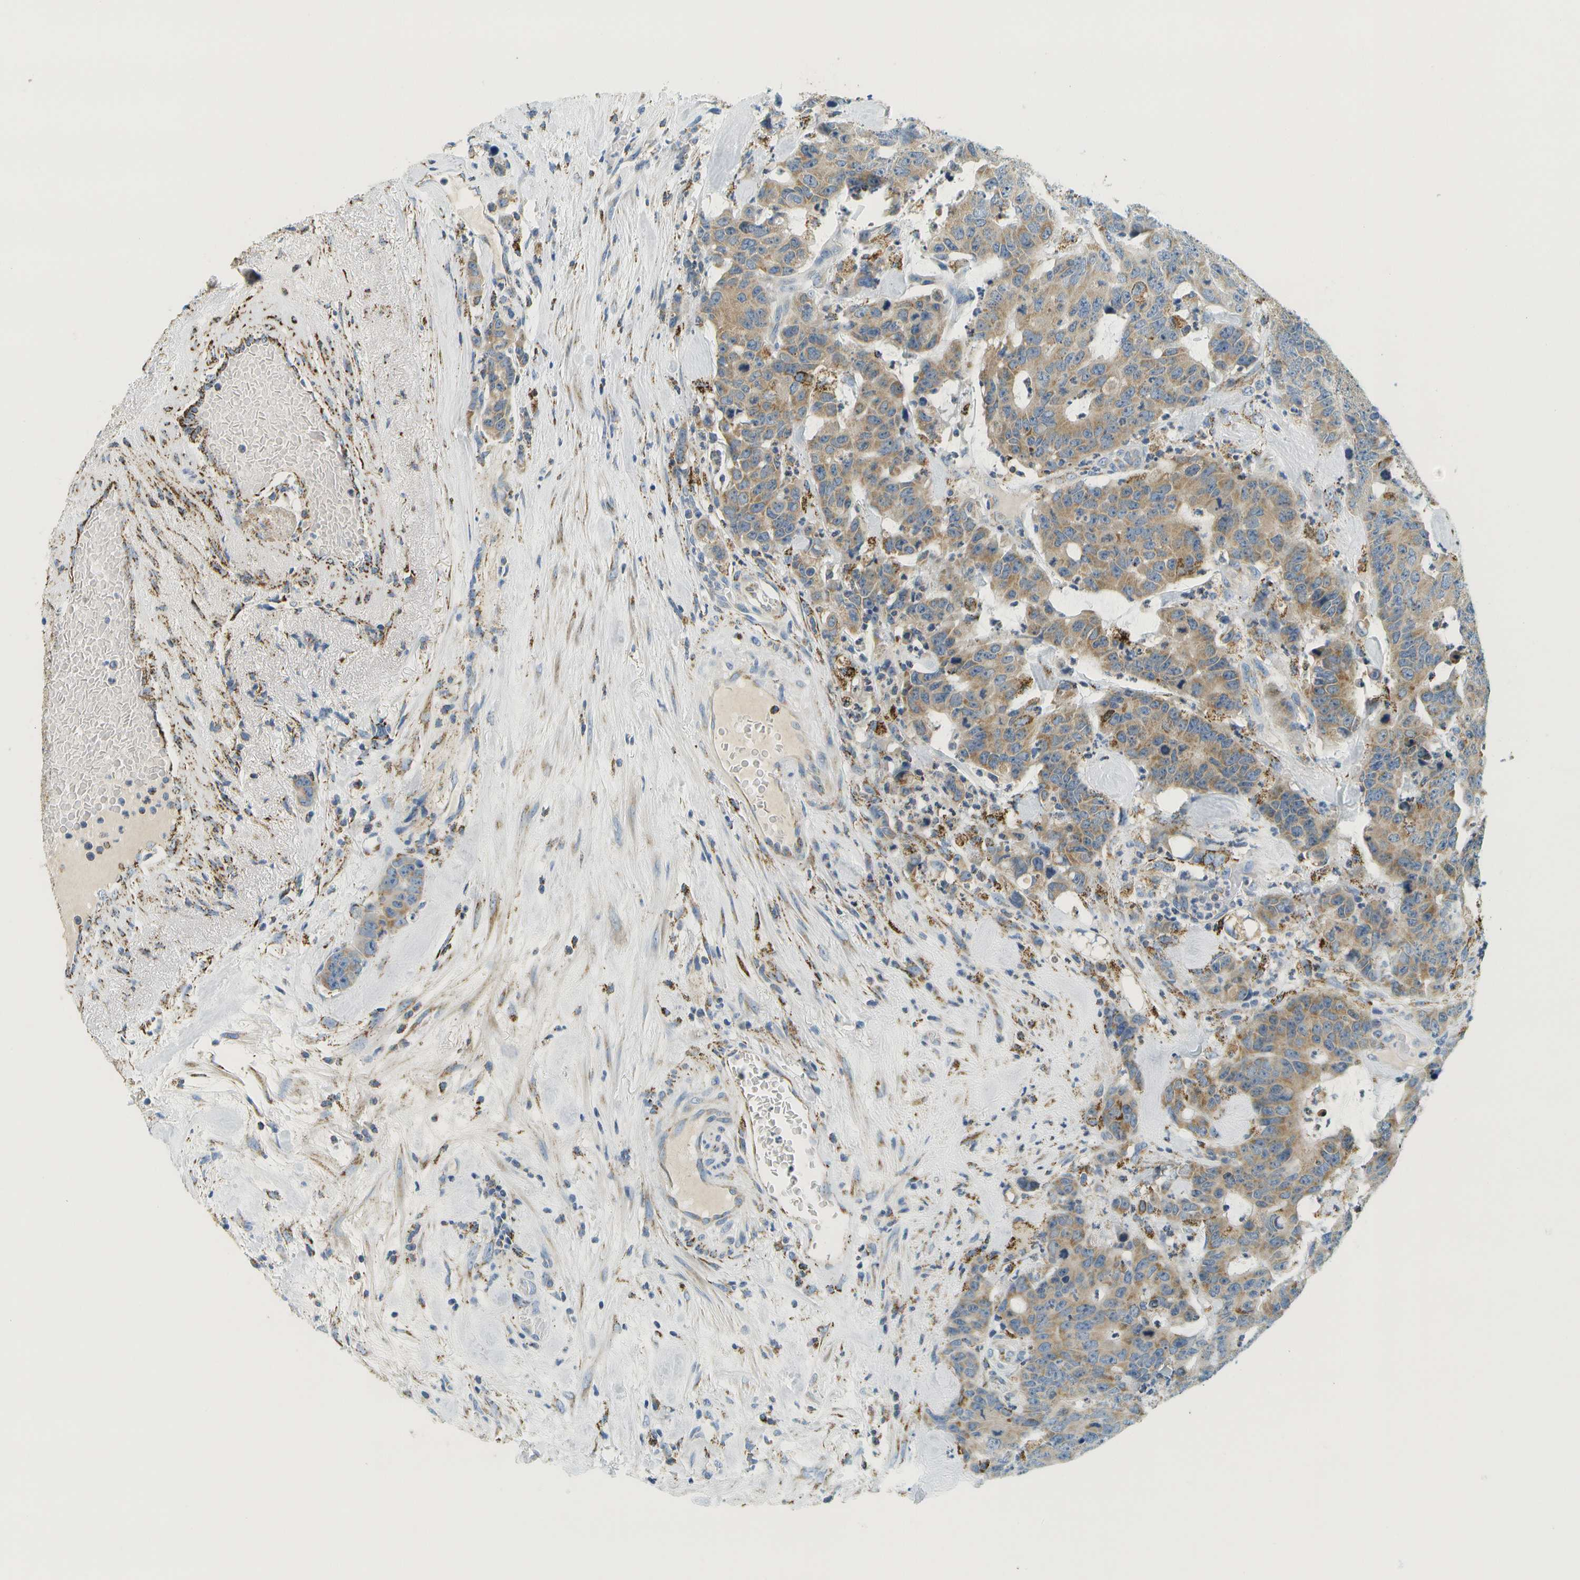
{"staining": {"intensity": "moderate", "quantity": ">75%", "location": "cytoplasmic/membranous"}, "tissue": "colorectal cancer", "cell_type": "Tumor cells", "image_type": "cancer", "snomed": [{"axis": "morphology", "description": "Adenocarcinoma, NOS"}, {"axis": "topography", "description": "Colon"}], "caption": "Adenocarcinoma (colorectal) was stained to show a protein in brown. There is medium levels of moderate cytoplasmic/membranous expression in about >75% of tumor cells. Using DAB (brown) and hematoxylin (blue) stains, captured at high magnification using brightfield microscopy.", "gene": "HLCS", "patient": {"sex": "female", "age": 86}}